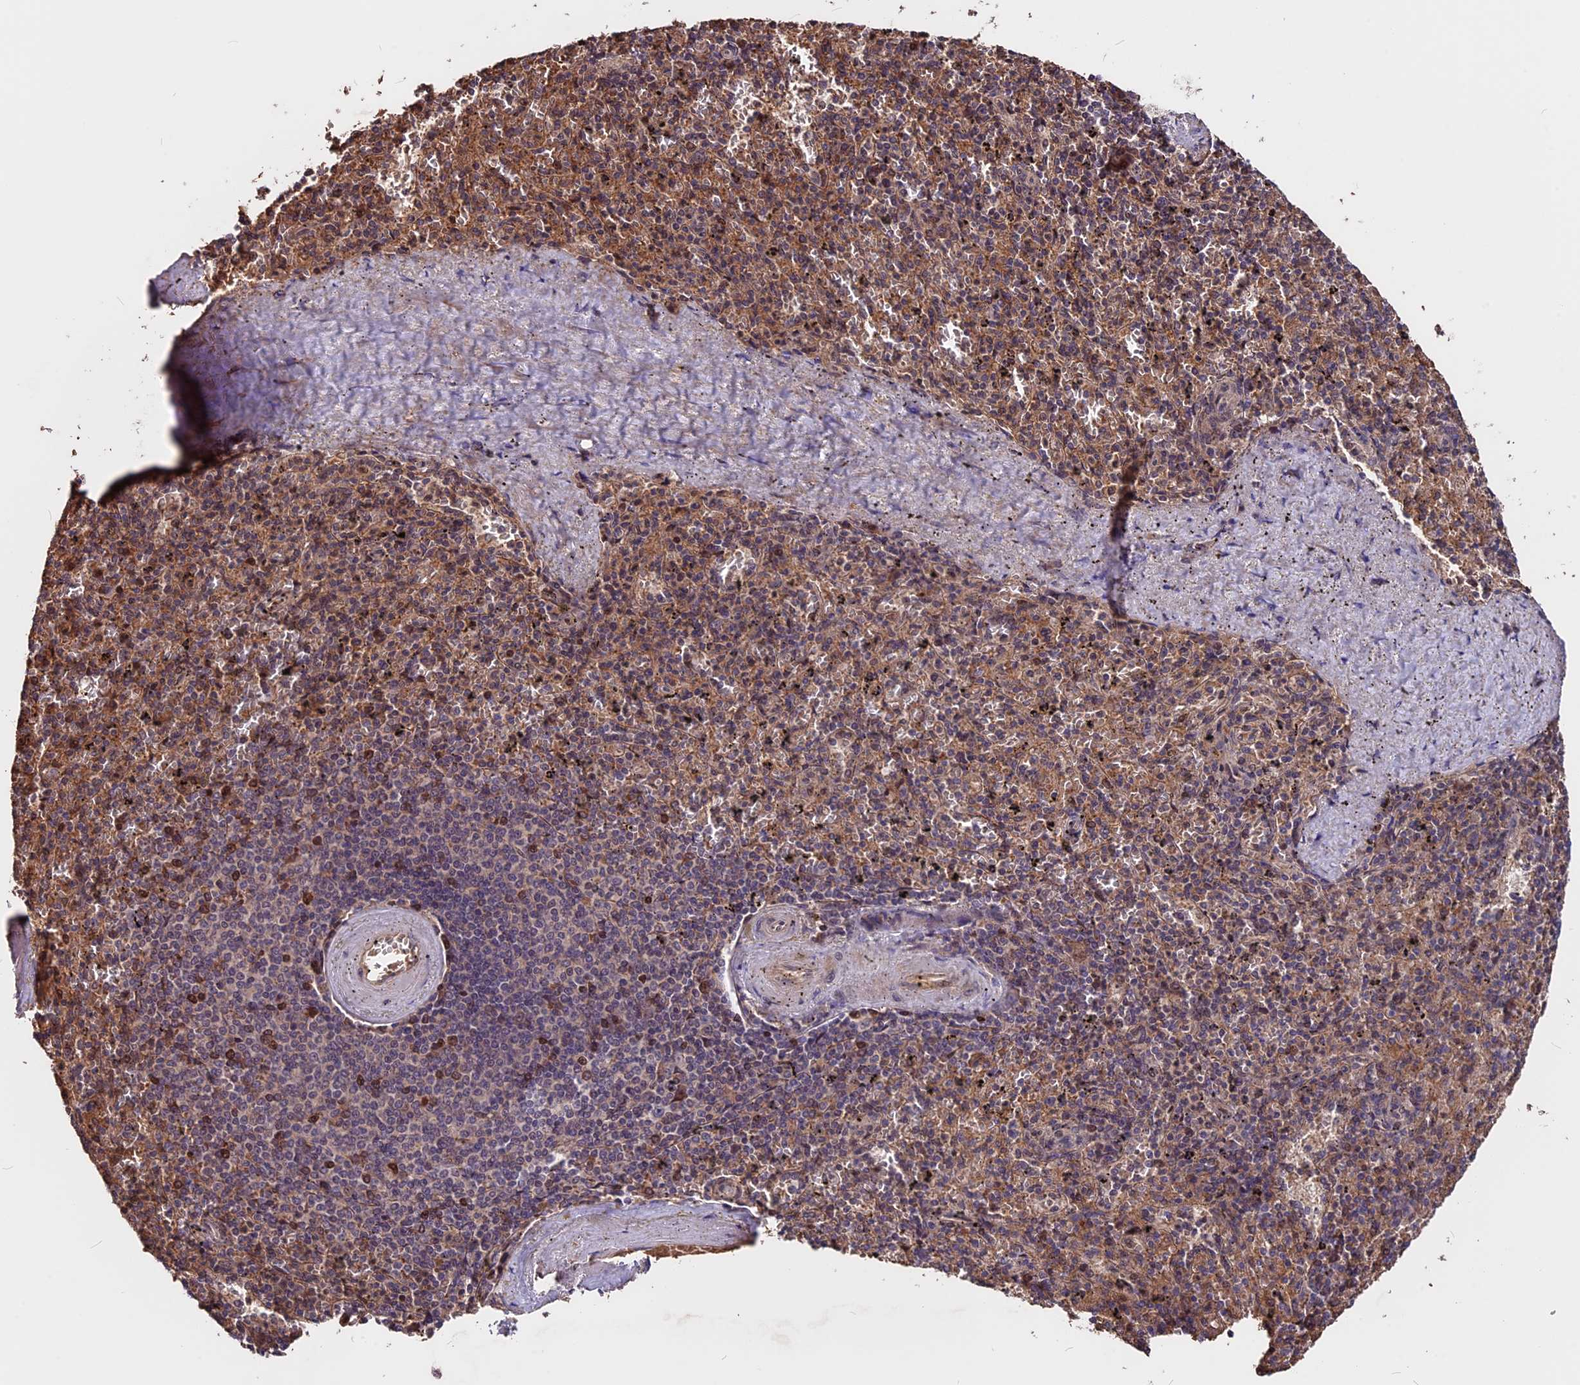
{"staining": {"intensity": "moderate", "quantity": "<25%", "location": "nuclear"}, "tissue": "spleen", "cell_type": "Cells in red pulp", "image_type": "normal", "snomed": [{"axis": "morphology", "description": "Normal tissue, NOS"}, {"axis": "topography", "description": "Spleen"}], "caption": "Cells in red pulp exhibit moderate nuclear staining in about <25% of cells in normal spleen.", "gene": "ZC3H10", "patient": {"sex": "male", "age": 82}}